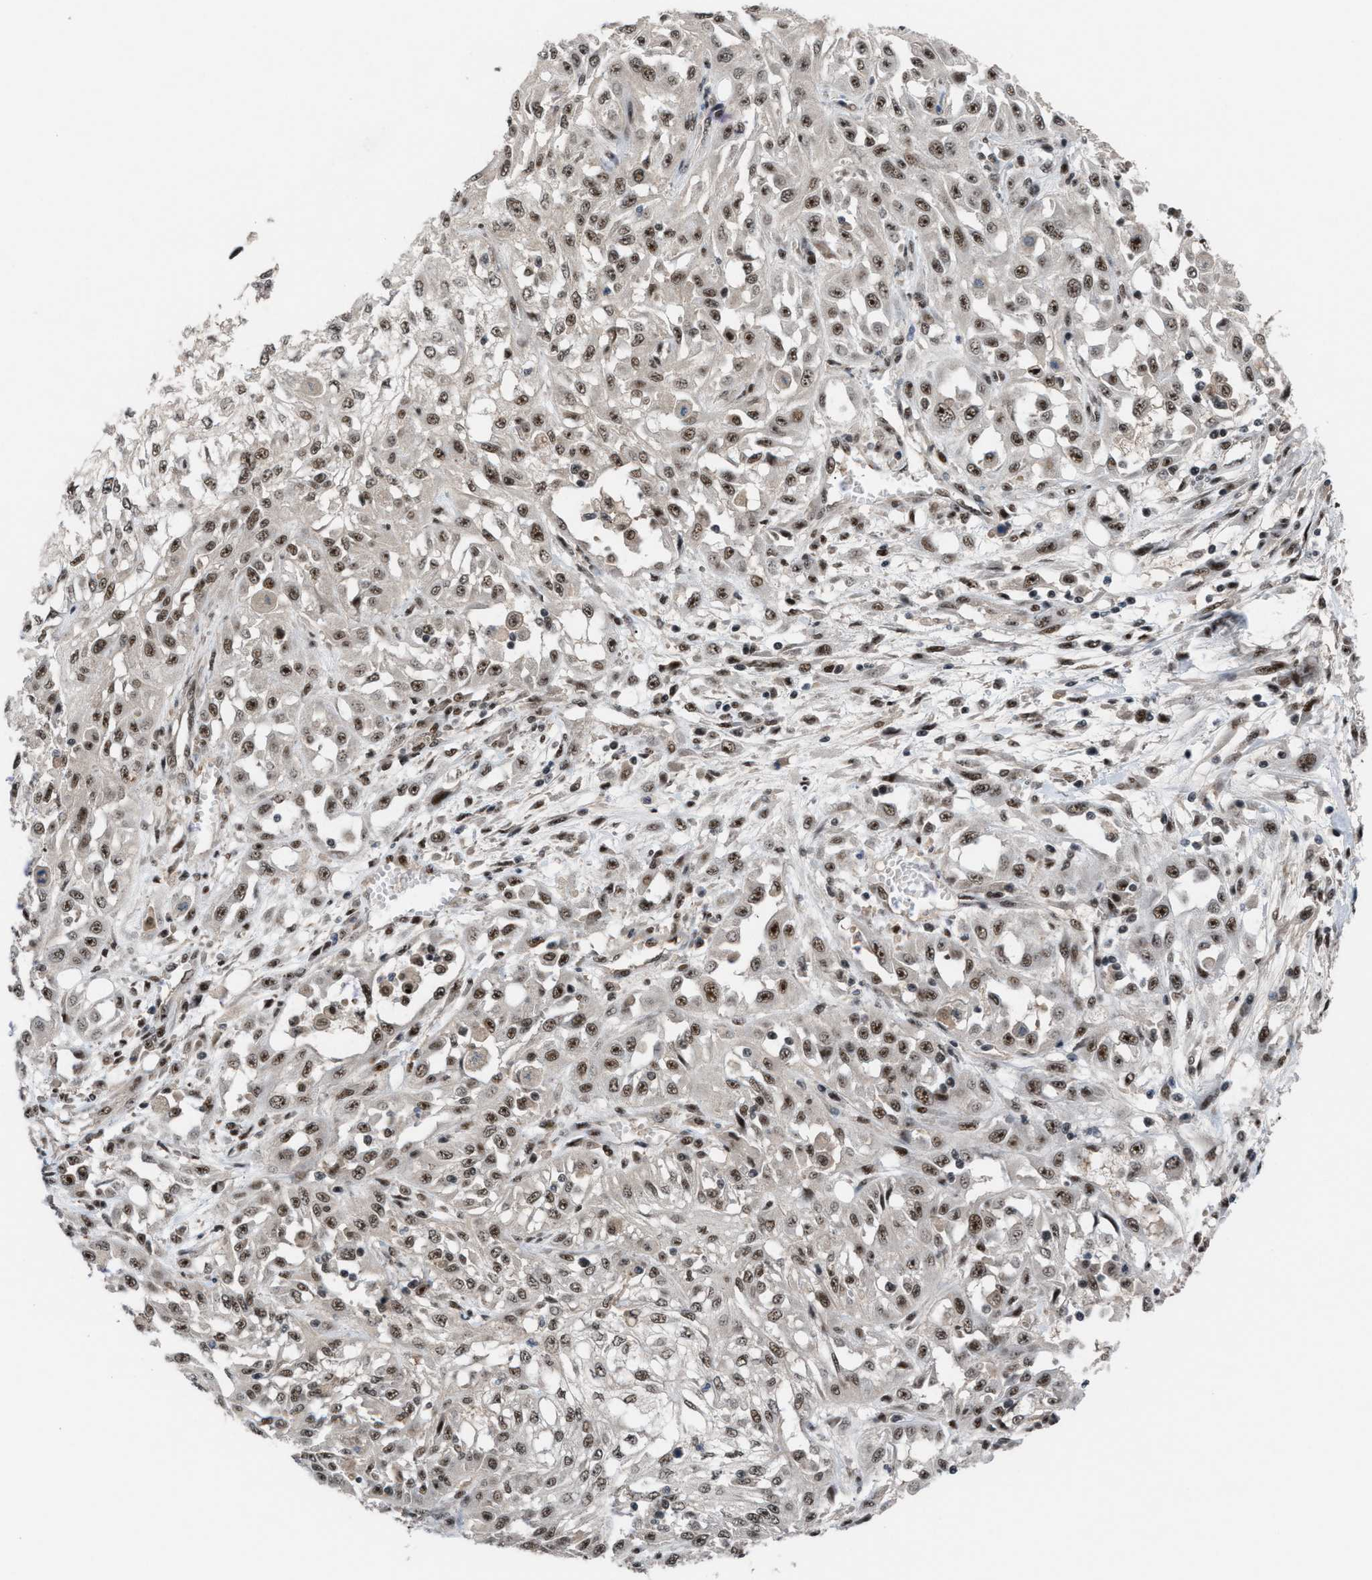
{"staining": {"intensity": "moderate", "quantity": ">75%", "location": "nuclear"}, "tissue": "skin cancer", "cell_type": "Tumor cells", "image_type": "cancer", "snomed": [{"axis": "morphology", "description": "Squamous cell carcinoma, NOS"}, {"axis": "morphology", "description": "Squamous cell carcinoma, metastatic, NOS"}, {"axis": "topography", "description": "Skin"}, {"axis": "topography", "description": "Lymph node"}], "caption": "A brown stain labels moderate nuclear staining of a protein in human skin squamous cell carcinoma tumor cells.", "gene": "PRPF4", "patient": {"sex": "male", "age": 75}}